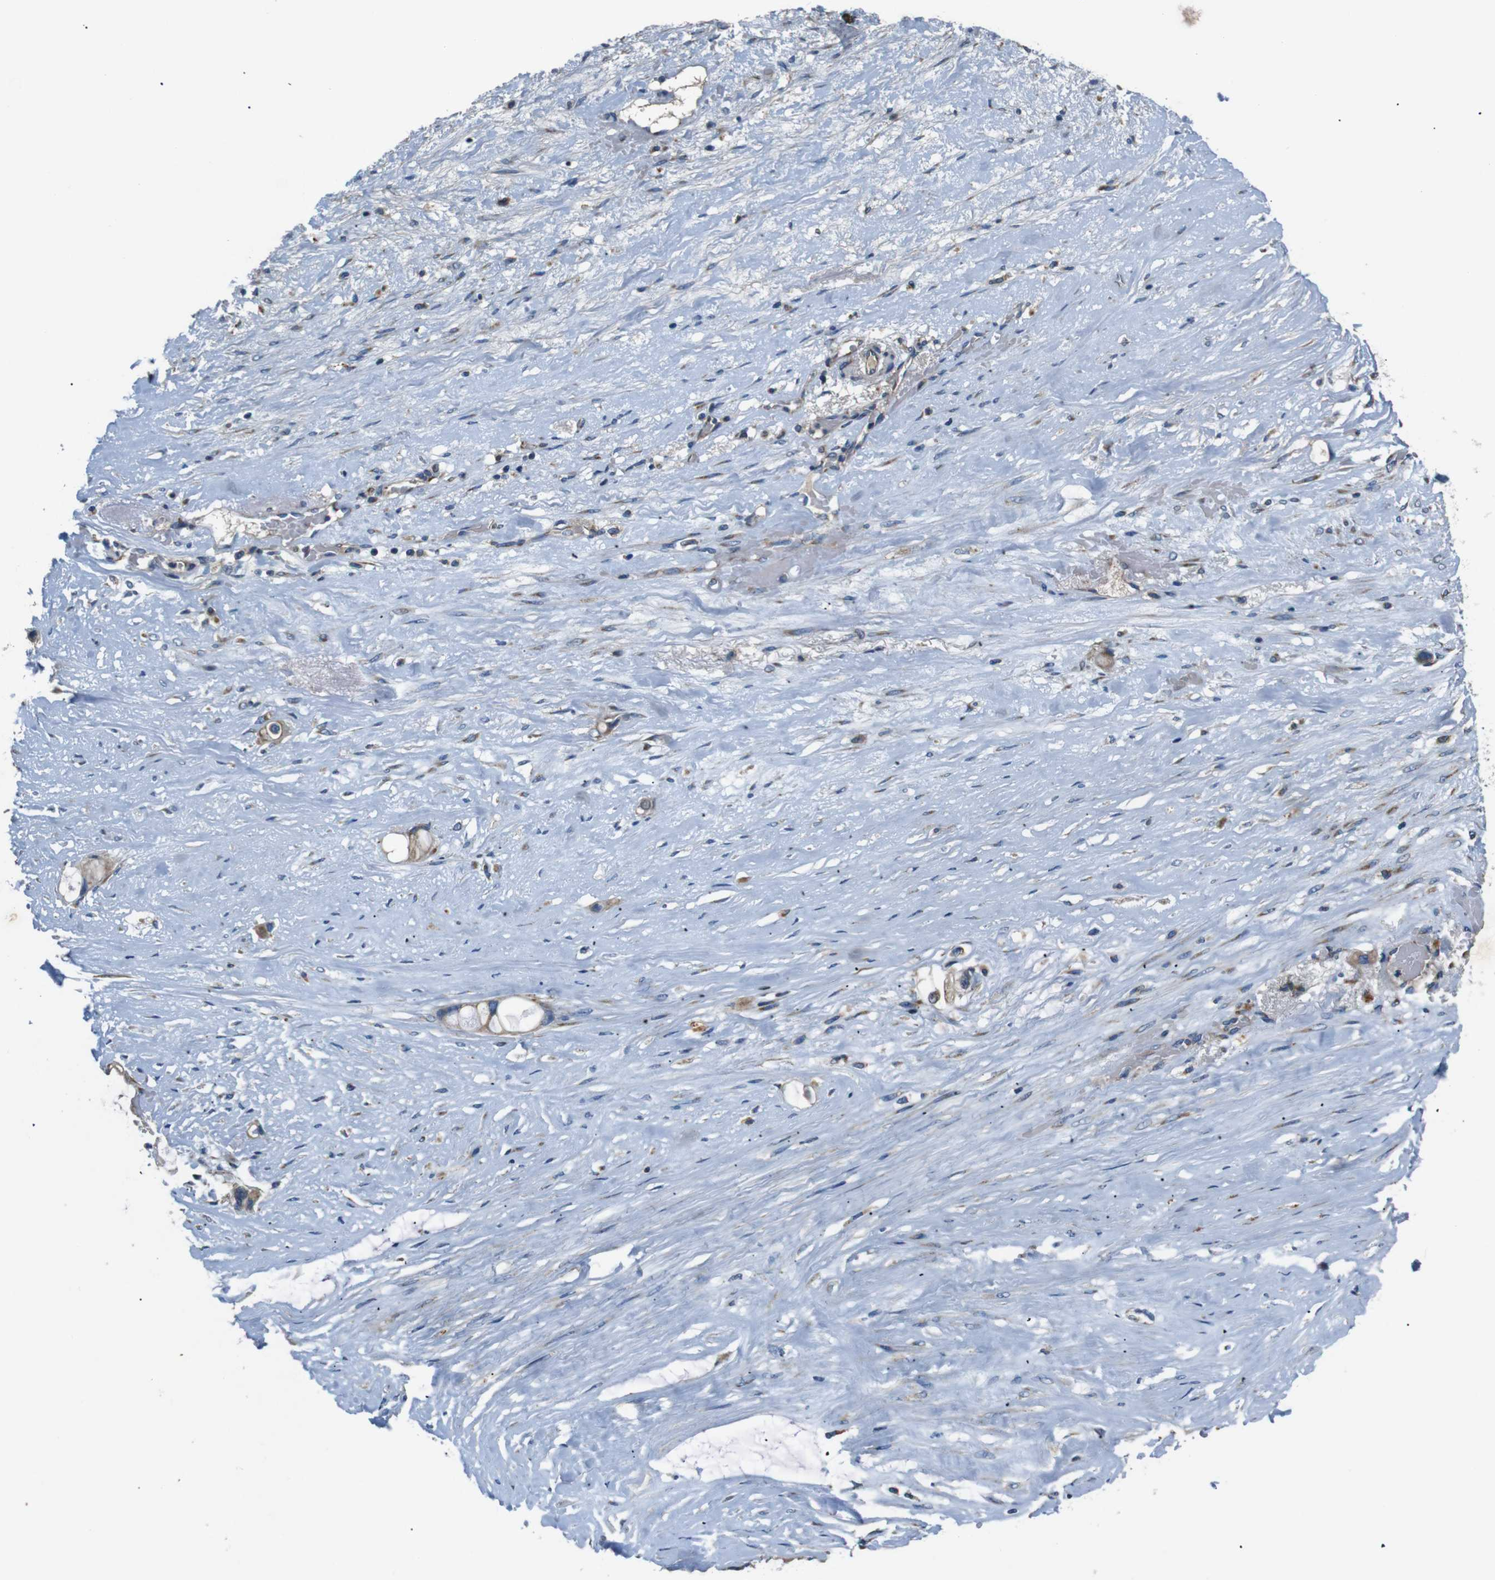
{"staining": {"intensity": "moderate", "quantity": ">75%", "location": "cytoplasmic/membranous"}, "tissue": "liver cancer", "cell_type": "Tumor cells", "image_type": "cancer", "snomed": [{"axis": "morphology", "description": "Cholangiocarcinoma"}, {"axis": "topography", "description": "Liver"}], "caption": "Immunohistochemical staining of human cholangiocarcinoma (liver) reveals medium levels of moderate cytoplasmic/membranous expression in about >75% of tumor cells. The staining was performed using DAB (3,3'-diaminobenzidine), with brown indicating positive protein expression. Nuclei are stained blue with hematoxylin.", "gene": "NETO2", "patient": {"sex": "female", "age": 65}}